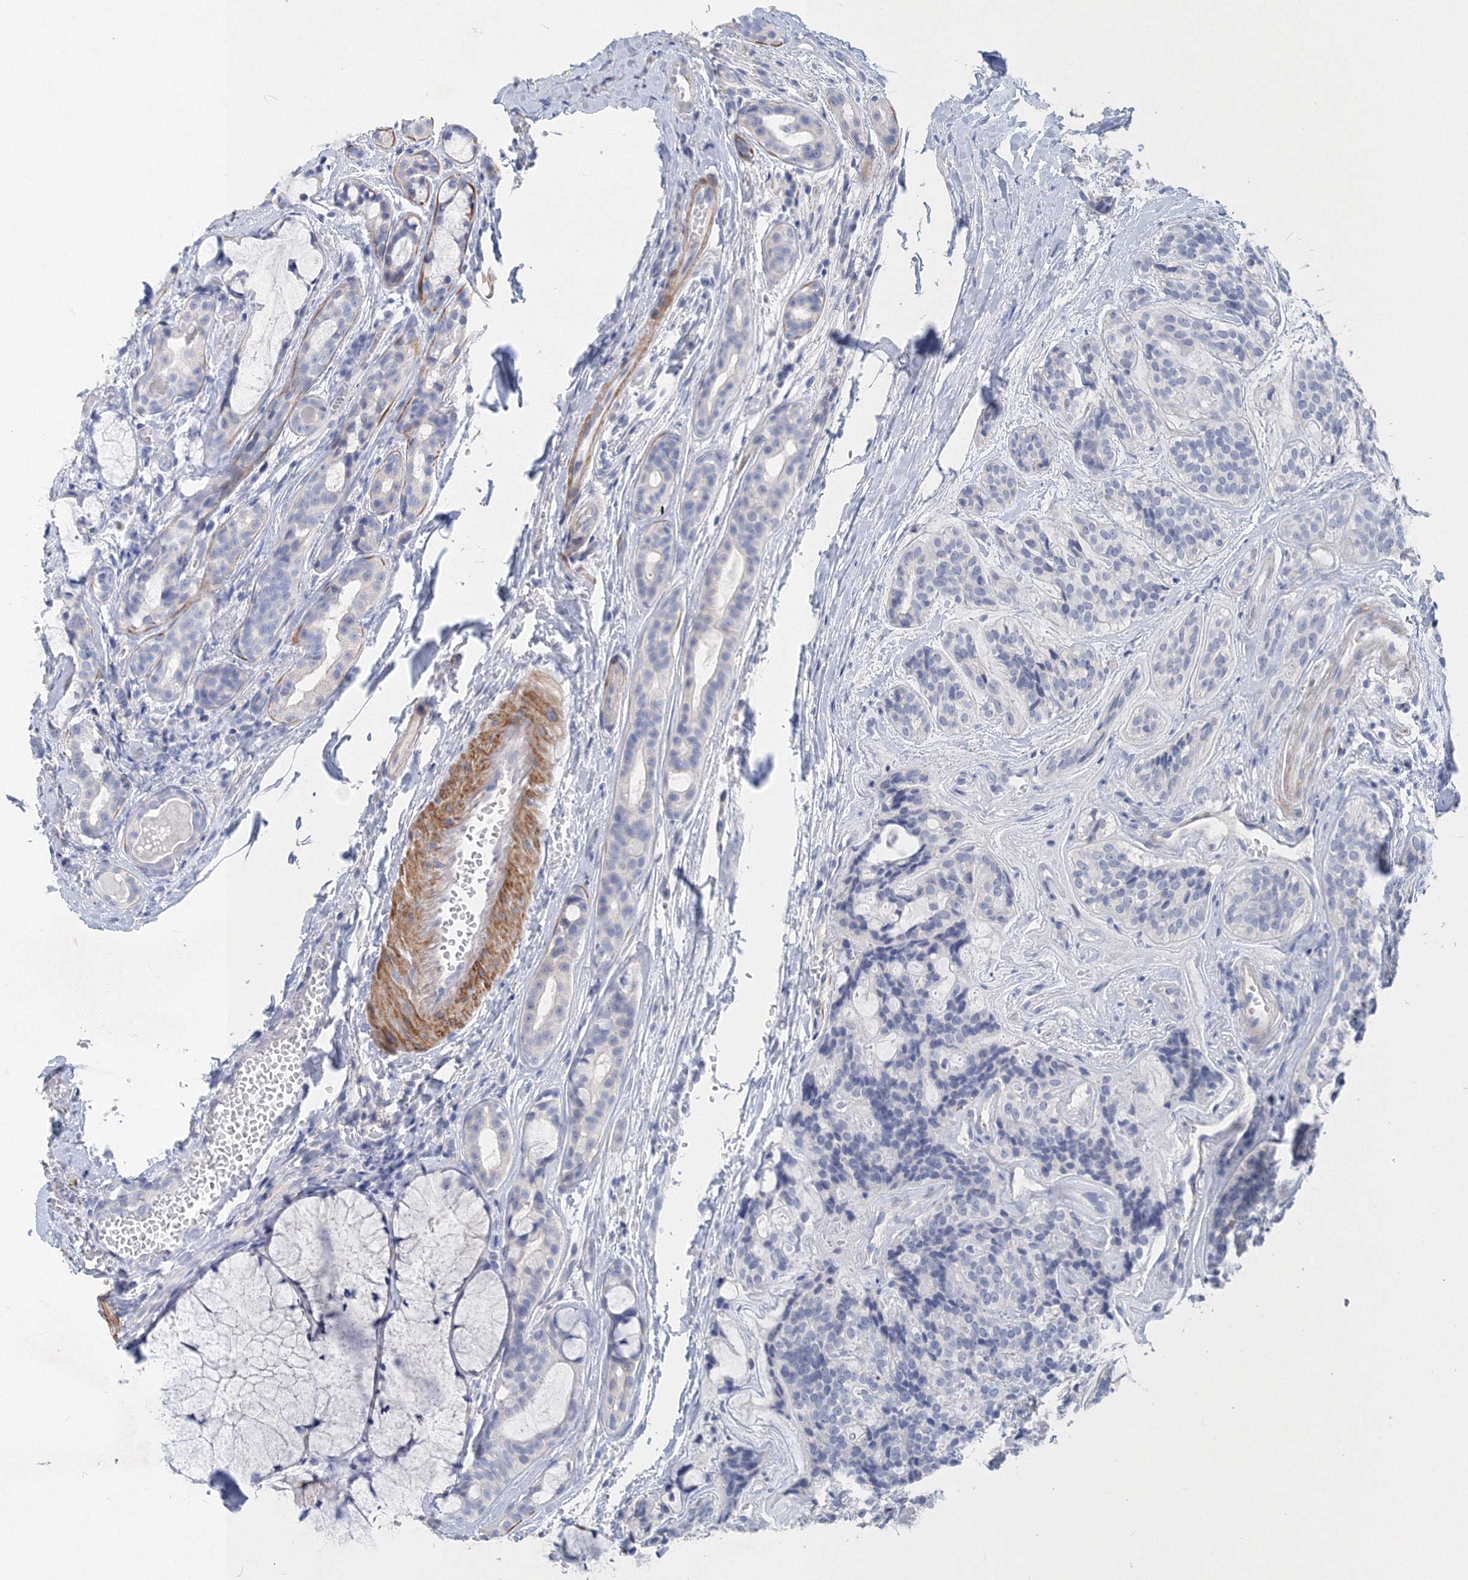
{"staining": {"intensity": "negative", "quantity": "none", "location": "none"}, "tissue": "head and neck cancer", "cell_type": "Tumor cells", "image_type": "cancer", "snomed": [{"axis": "morphology", "description": "Adenocarcinoma, NOS"}, {"axis": "topography", "description": "Head-Neck"}], "caption": "An immunohistochemistry (IHC) histopathology image of adenocarcinoma (head and neck) is shown. There is no staining in tumor cells of adenocarcinoma (head and neck).", "gene": "OSBPL6", "patient": {"sex": "male", "age": 66}}